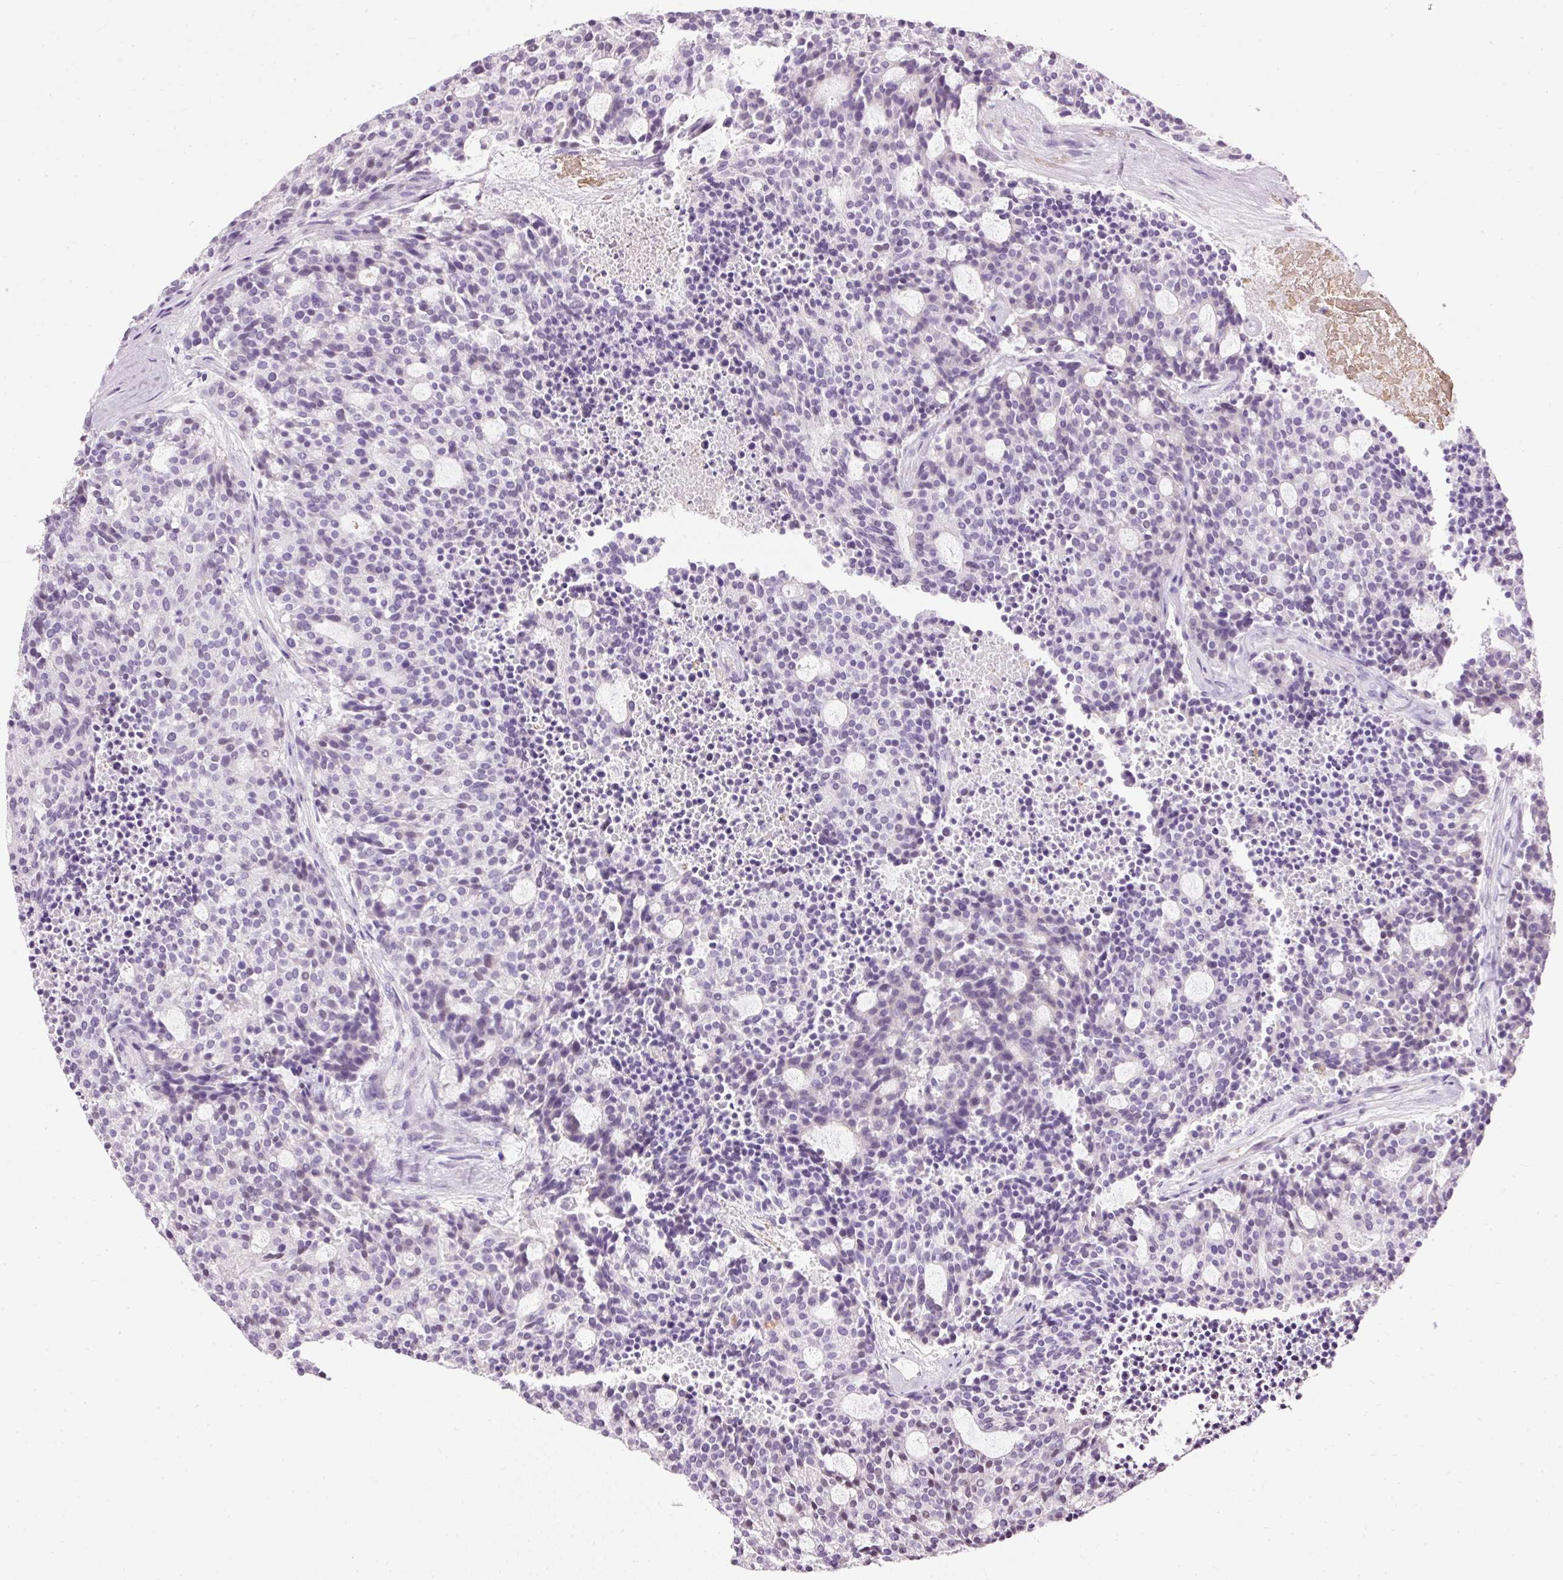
{"staining": {"intensity": "negative", "quantity": "none", "location": "none"}, "tissue": "carcinoid", "cell_type": "Tumor cells", "image_type": "cancer", "snomed": [{"axis": "morphology", "description": "Carcinoid, malignant, NOS"}, {"axis": "topography", "description": "Pancreas"}], "caption": "The image shows no staining of tumor cells in carcinoid.", "gene": "PDE6B", "patient": {"sex": "female", "age": 54}}